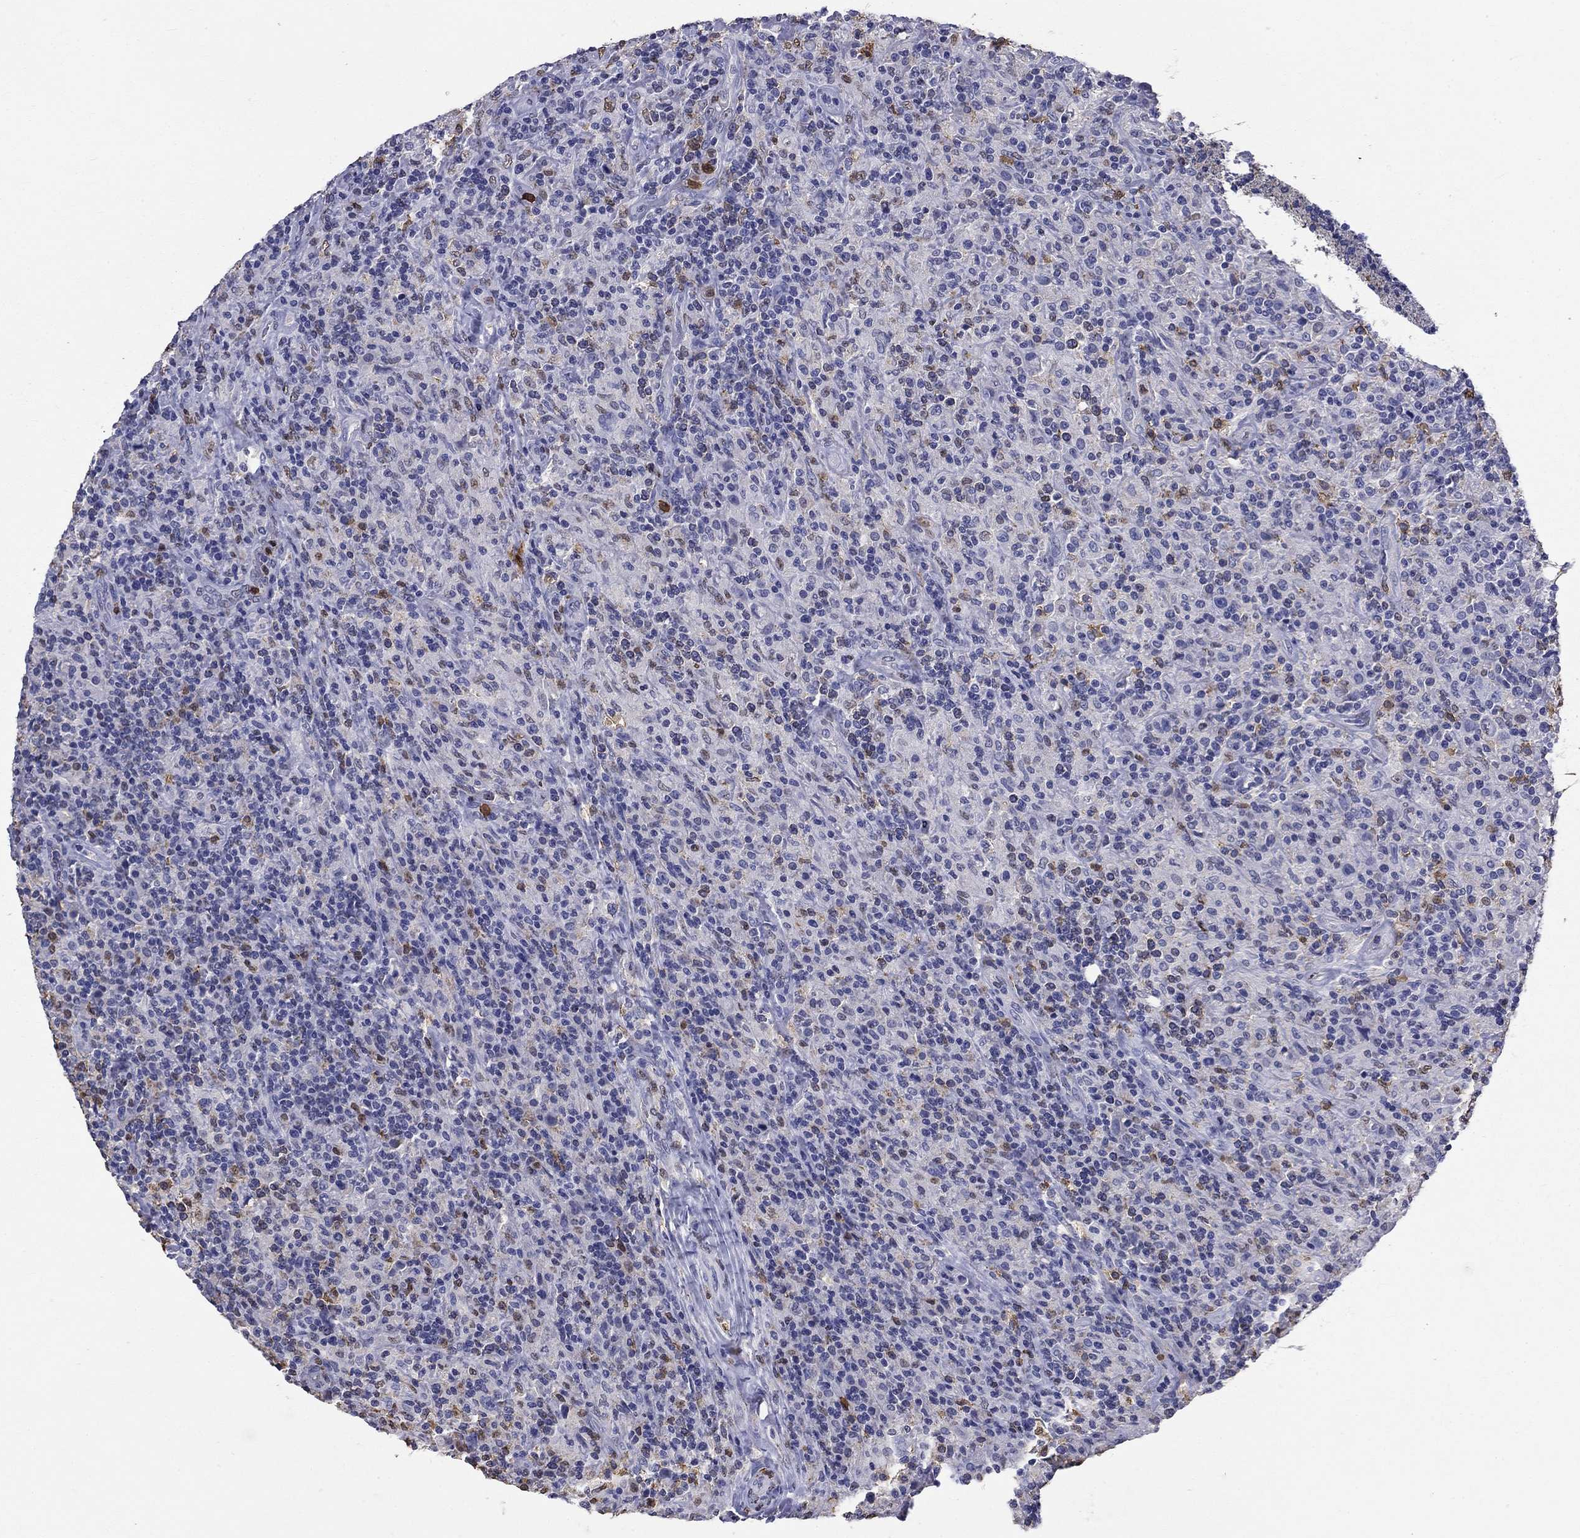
{"staining": {"intensity": "negative", "quantity": "none", "location": "none"}, "tissue": "lymphoma", "cell_type": "Tumor cells", "image_type": "cancer", "snomed": [{"axis": "morphology", "description": "Hodgkin's disease, NOS"}, {"axis": "topography", "description": "Lymph node"}], "caption": "There is no significant staining in tumor cells of Hodgkin's disease.", "gene": "IGSF8", "patient": {"sex": "male", "age": 70}}